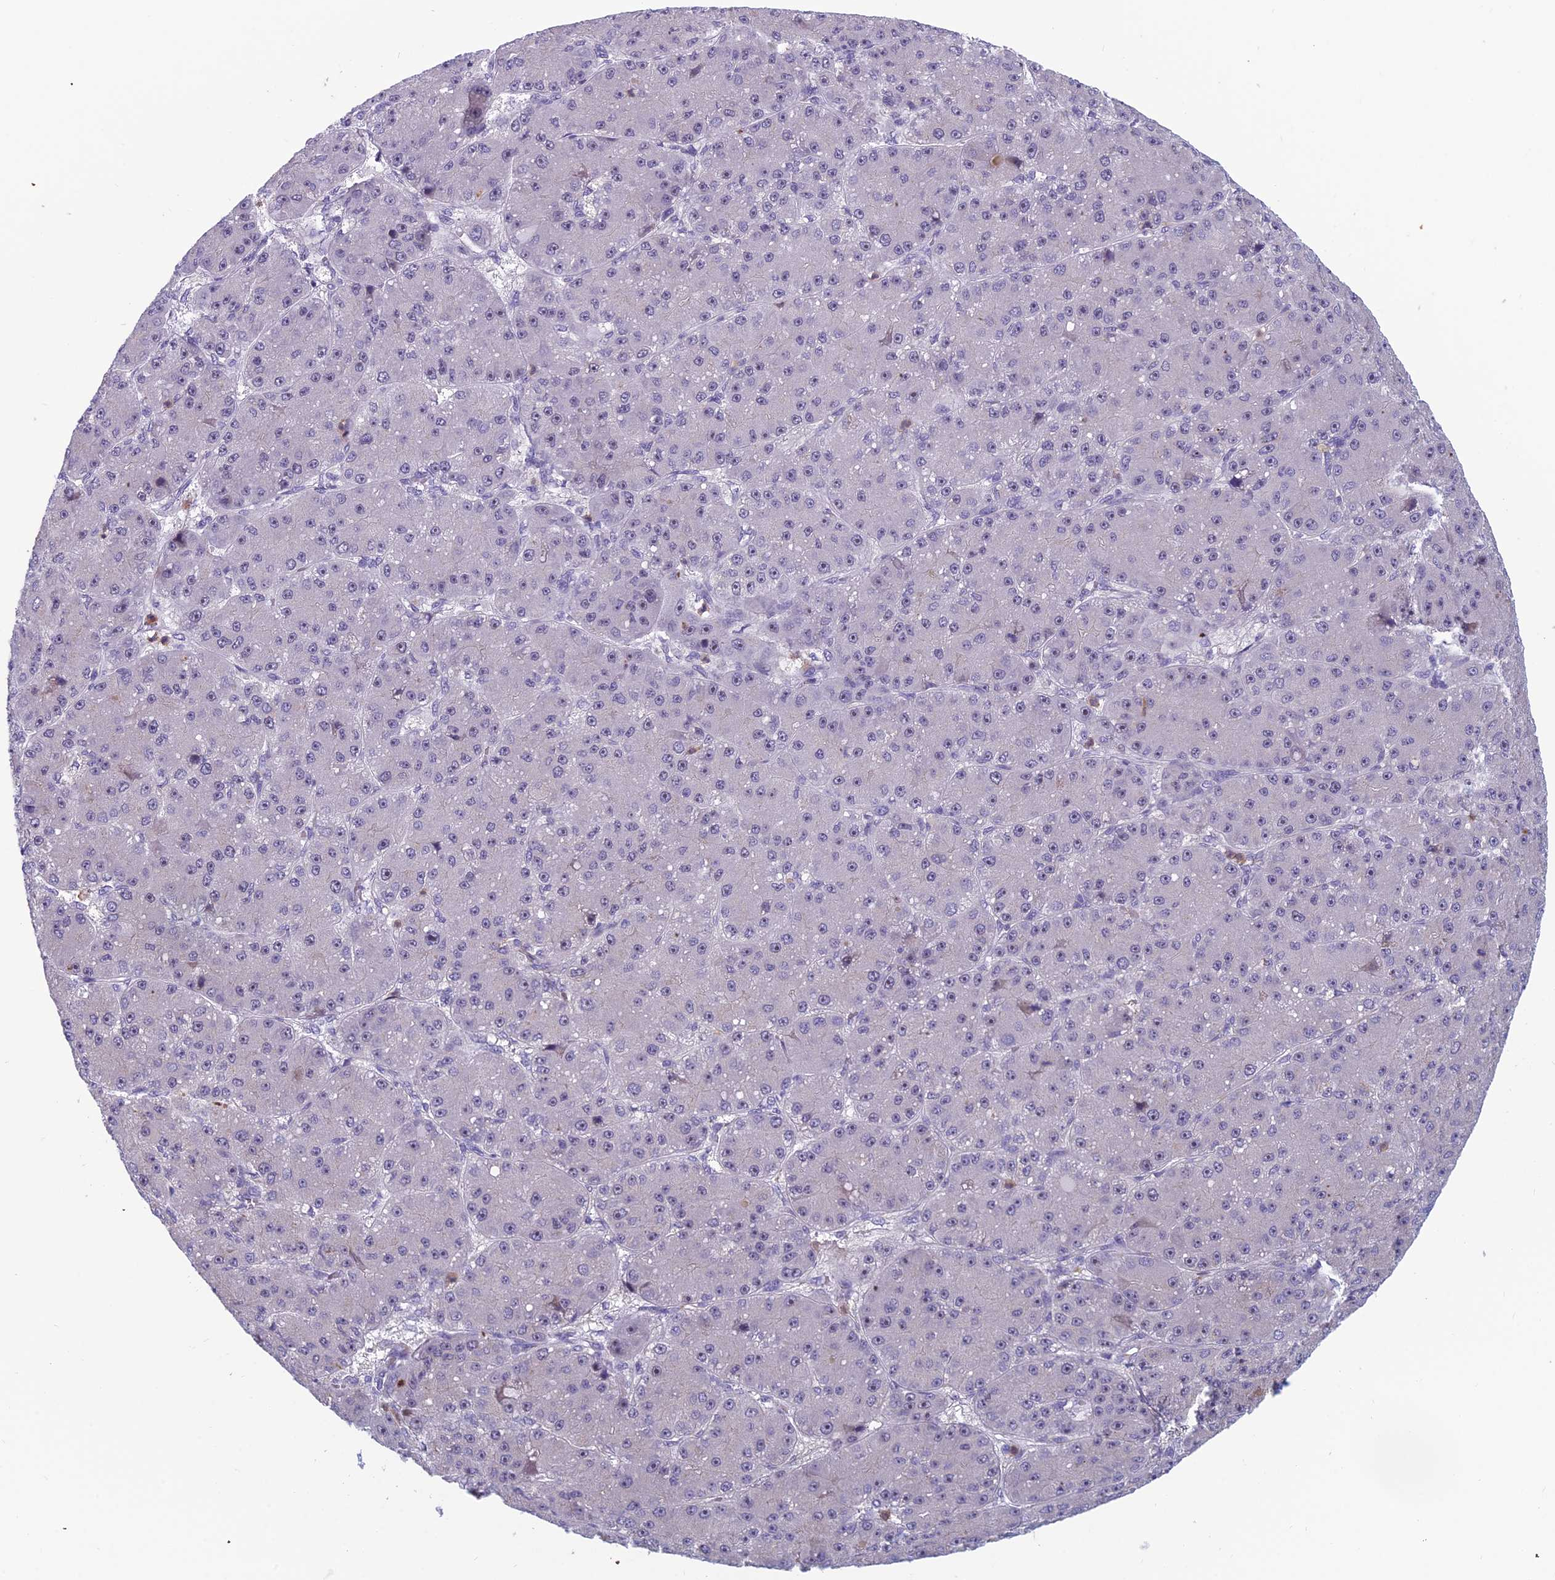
{"staining": {"intensity": "weak", "quantity": "<25%", "location": "nuclear"}, "tissue": "liver cancer", "cell_type": "Tumor cells", "image_type": "cancer", "snomed": [{"axis": "morphology", "description": "Carcinoma, Hepatocellular, NOS"}, {"axis": "topography", "description": "Liver"}], "caption": "This is an immunohistochemistry micrograph of hepatocellular carcinoma (liver). There is no staining in tumor cells.", "gene": "NOC2L", "patient": {"sex": "male", "age": 67}}